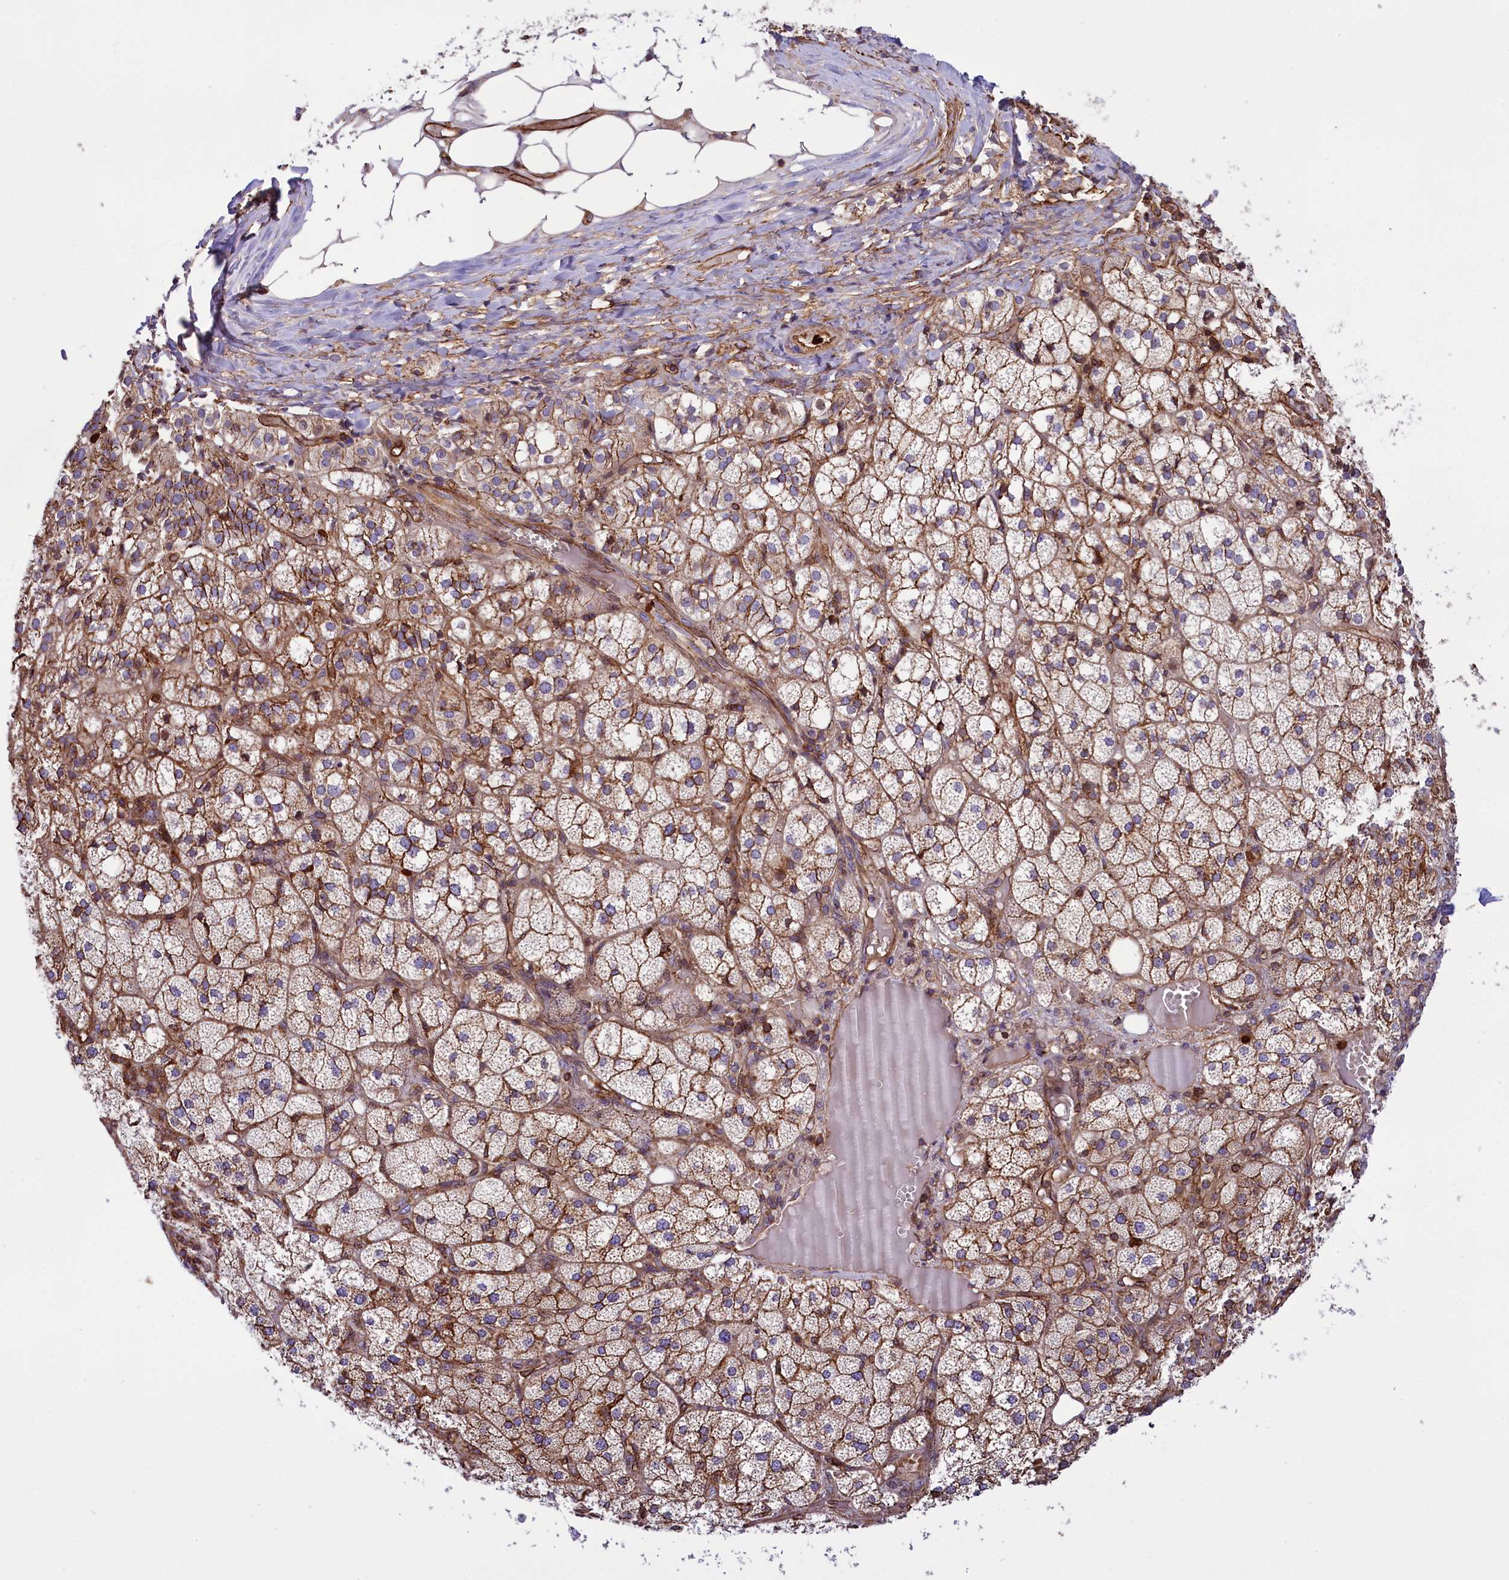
{"staining": {"intensity": "moderate", "quantity": "<25%", "location": "cytoplasmic/membranous"}, "tissue": "adrenal gland", "cell_type": "Glandular cells", "image_type": "normal", "snomed": [{"axis": "morphology", "description": "Normal tissue, NOS"}, {"axis": "topography", "description": "Adrenal gland"}], "caption": "The image shows immunohistochemical staining of normal adrenal gland. There is moderate cytoplasmic/membranous expression is present in approximately <25% of glandular cells. The staining is performed using DAB (3,3'-diaminobenzidine) brown chromogen to label protein expression. The nuclei are counter-stained blue using hematoxylin.", "gene": "CD99L2", "patient": {"sex": "female", "age": 61}}